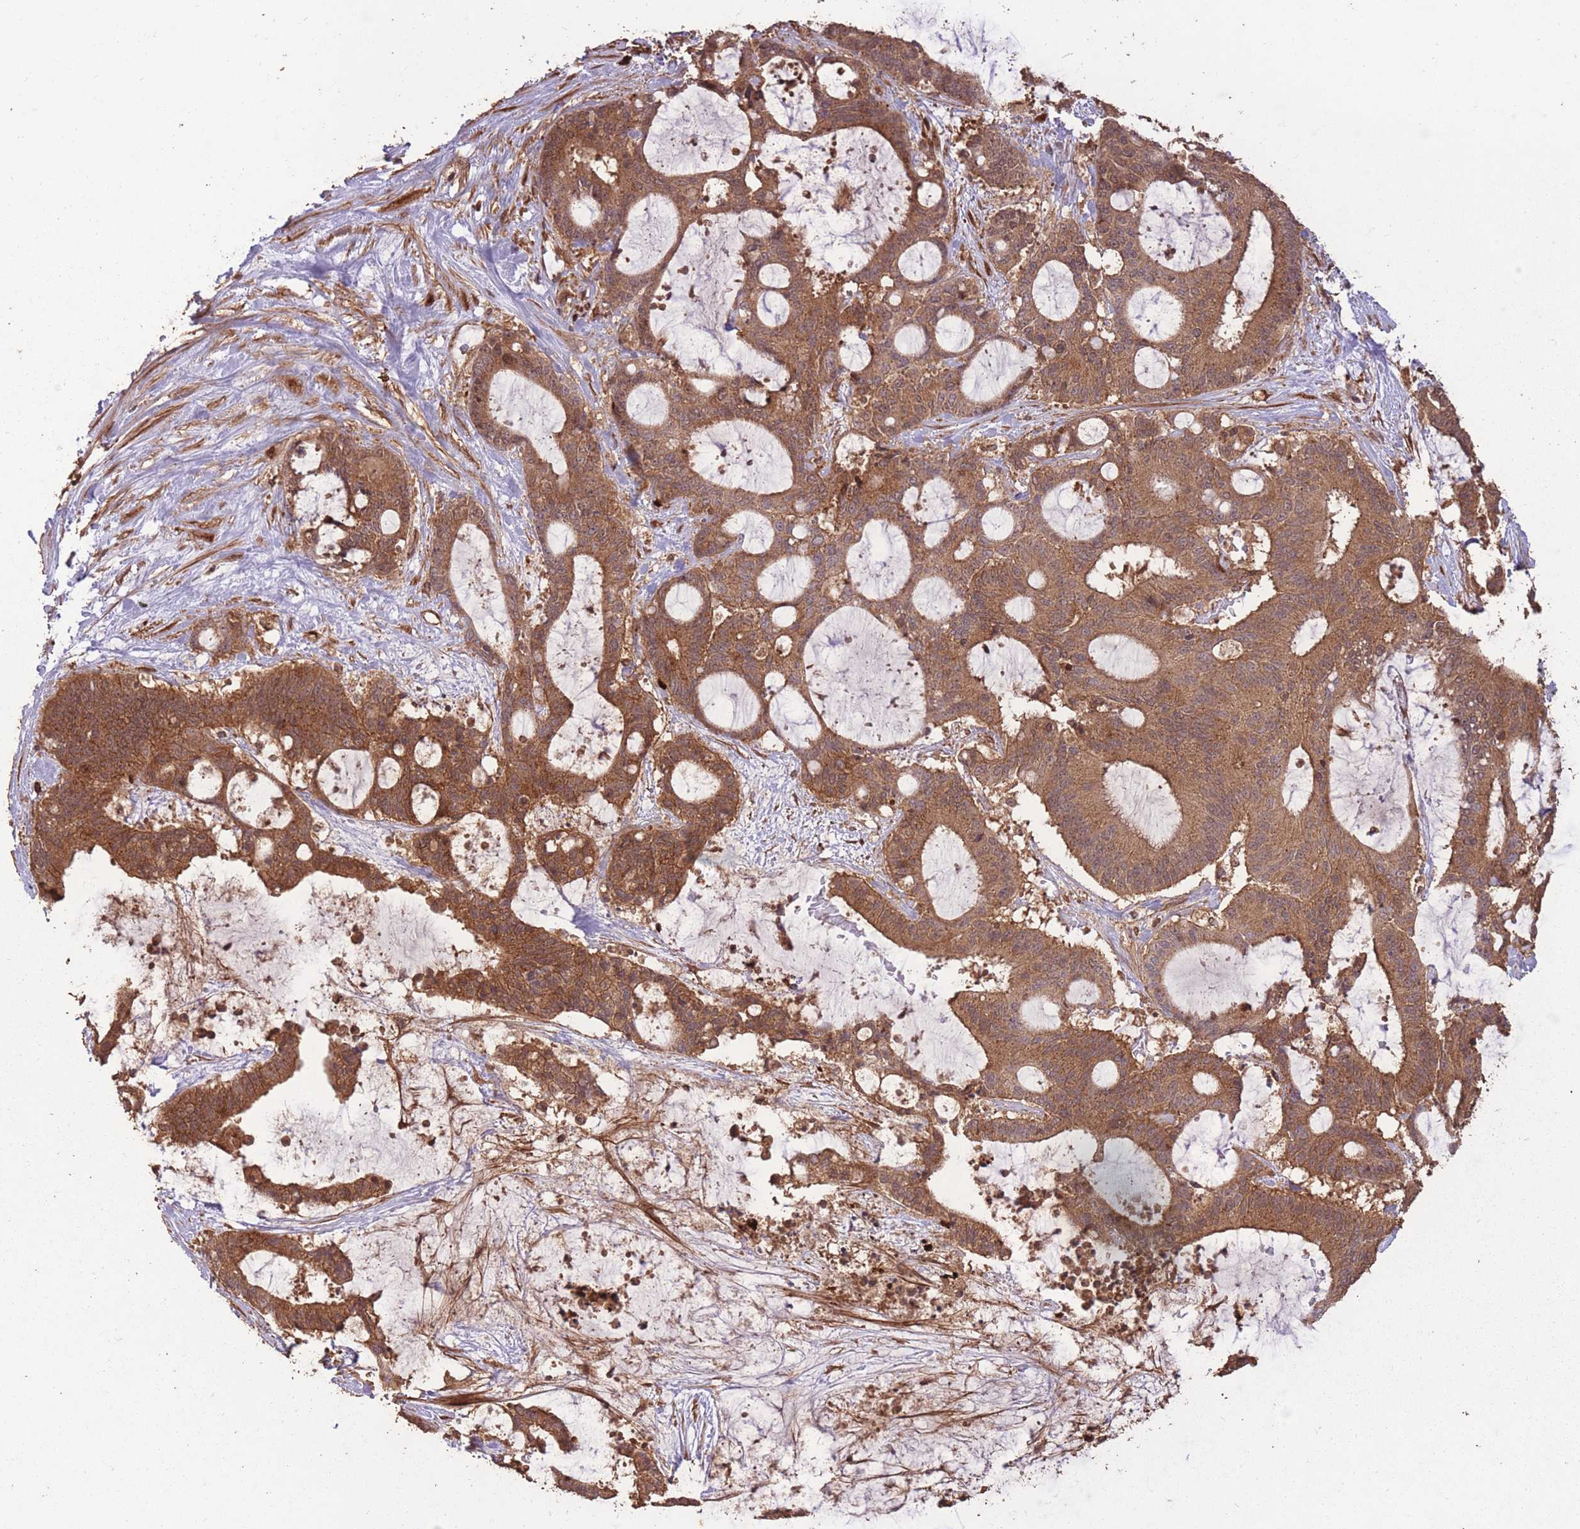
{"staining": {"intensity": "strong", "quantity": ">75%", "location": "cytoplasmic/membranous"}, "tissue": "liver cancer", "cell_type": "Tumor cells", "image_type": "cancer", "snomed": [{"axis": "morphology", "description": "Normal tissue, NOS"}, {"axis": "morphology", "description": "Cholangiocarcinoma"}, {"axis": "topography", "description": "Liver"}, {"axis": "topography", "description": "Peripheral nerve tissue"}], "caption": "Immunohistochemical staining of human liver cholangiocarcinoma demonstrates strong cytoplasmic/membranous protein expression in approximately >75% of tumor cells.", "gene": "ERBB3", "patient": {"sex": "female", "age": 73}}